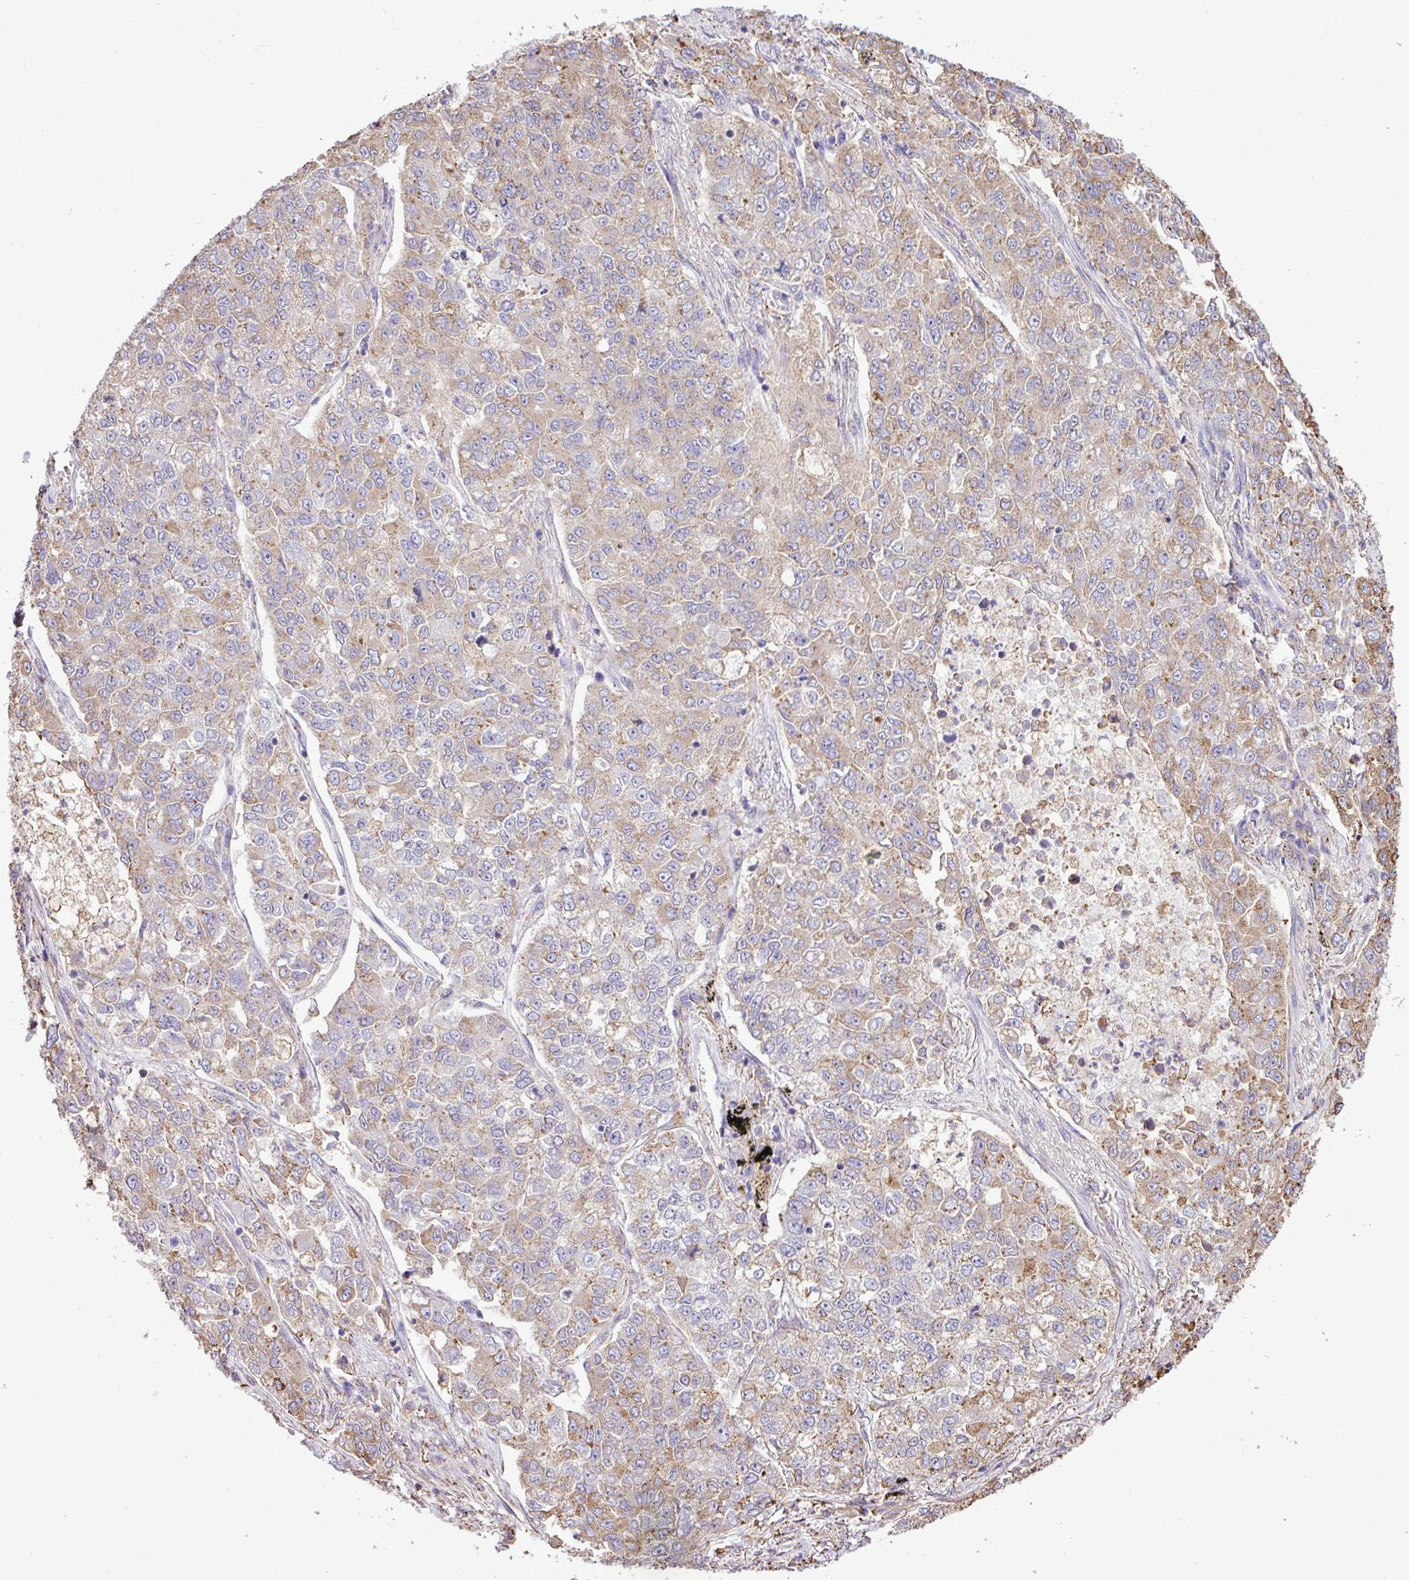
{"staining": {"intensity": "weak", "quantity": "25%-75%", "location": "cytoplasmic/membranous"}, "tissue": "lung cancer", "cell_type": "Tumor cells", "image_type": "cancer", "snomed": [{"axis": "morphology", "description": "Adenocarcinoma, NOS"}, {"axis": "topography", "description": "Lung"}], "caption": "Lung cancer was stained to show a protein in brown. There is low levels of weak cytoplasmic/membranous staining in approximately 25%-75% of tumor cells.", "gene": "ZSCAN5A", "patient": {"sex": "male", "age": 49}}